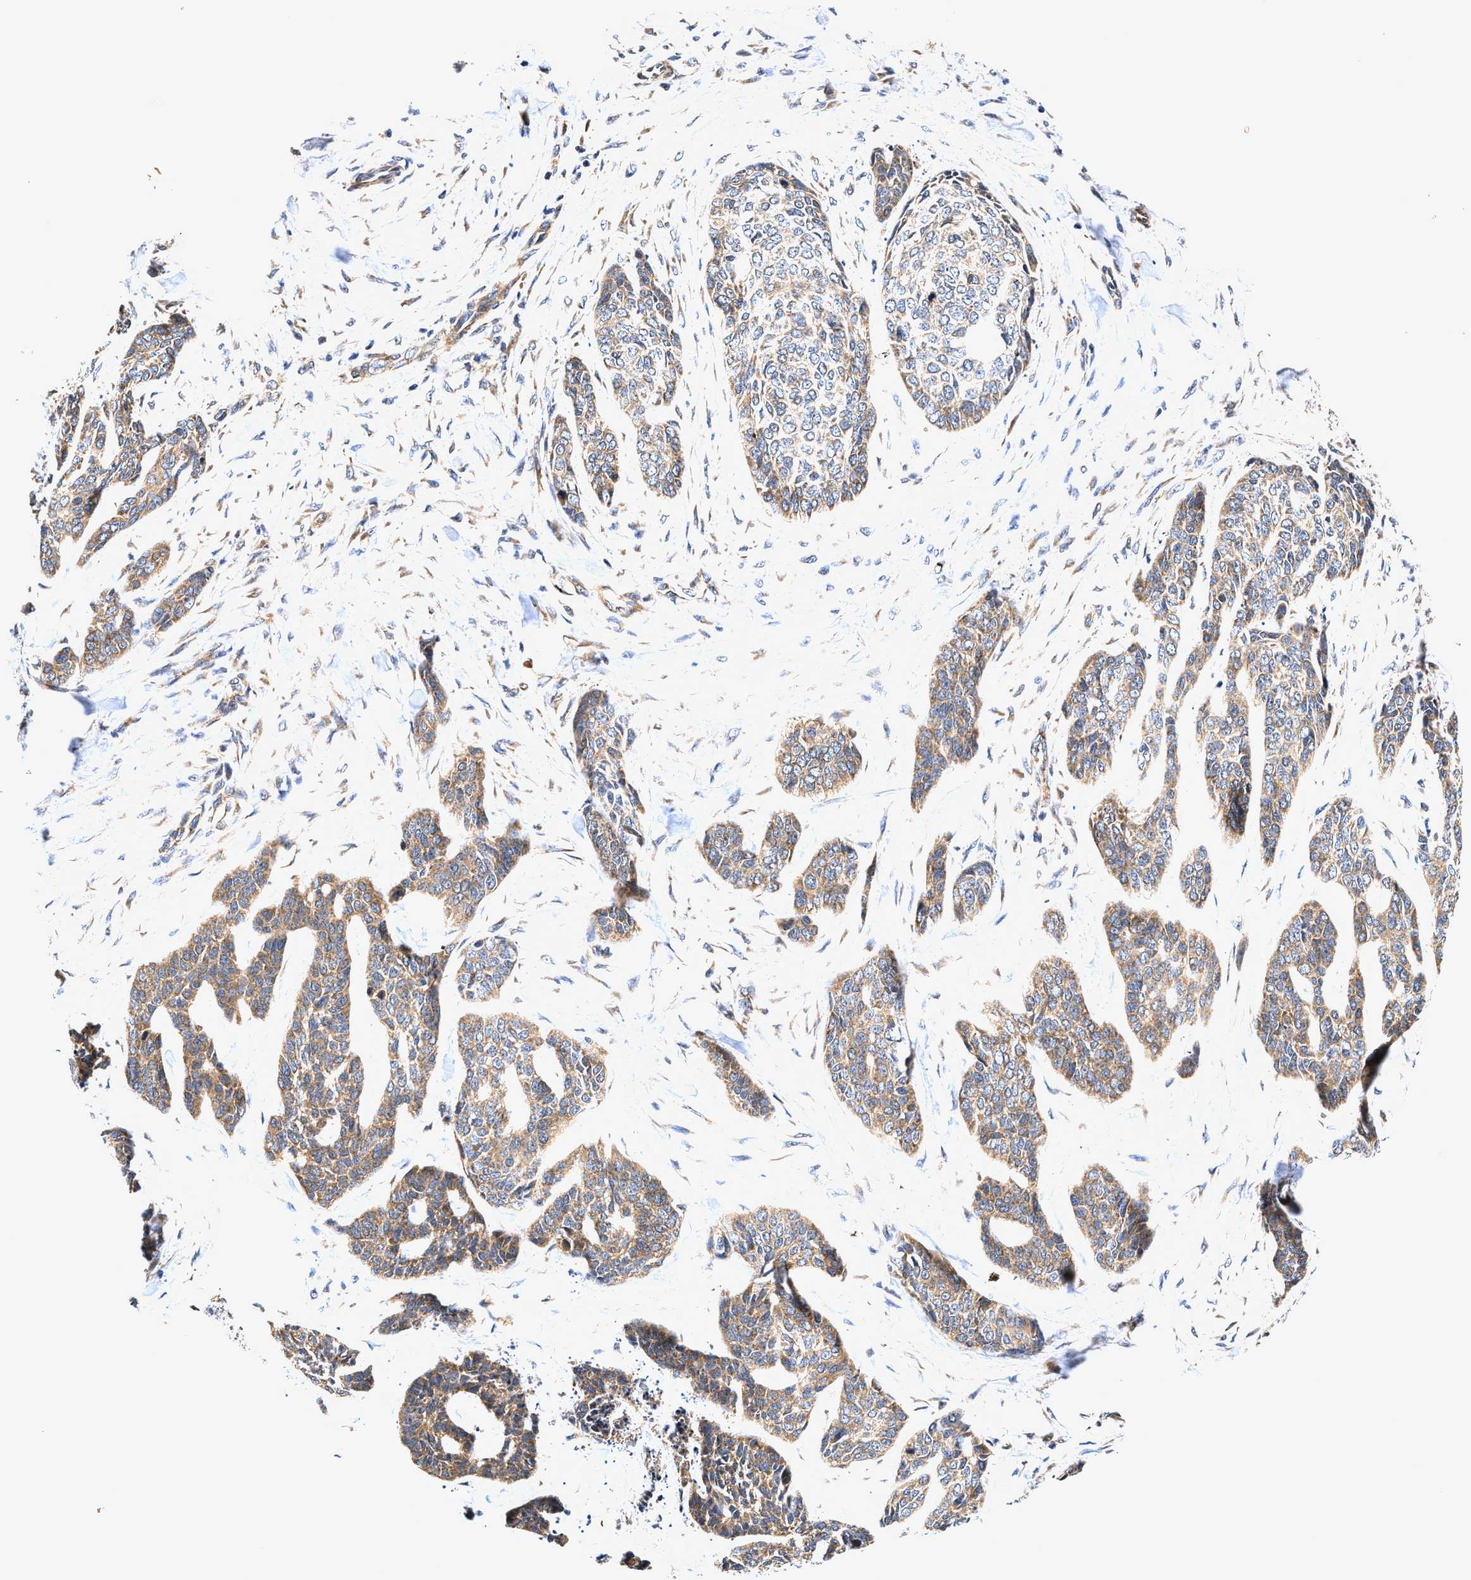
{"staining": {"intensity": "moderate", "quantity": ">75%", "location": "cytoplasmic/membranous"}, "tissue": "skin cancer", "cell_type": "Tumor cells", "image_type": "cancer", "snomed": [{"axis": "morphology", "description": "Basal cell carcinoma"}, {"axis": "topography", "description": "Skin"}], "caption": "Moderate cytoplasmic/membranous expression is present in about >75% of tumor cells in skin cancer (basal cell carcinoma). The staining is performed using DAB brown chromogen to label protein expression. The nuclei are counter-stained blue using hematoxylin.", "gene": "EFNA4", "patient": {"sex": "female", "age": 64}}